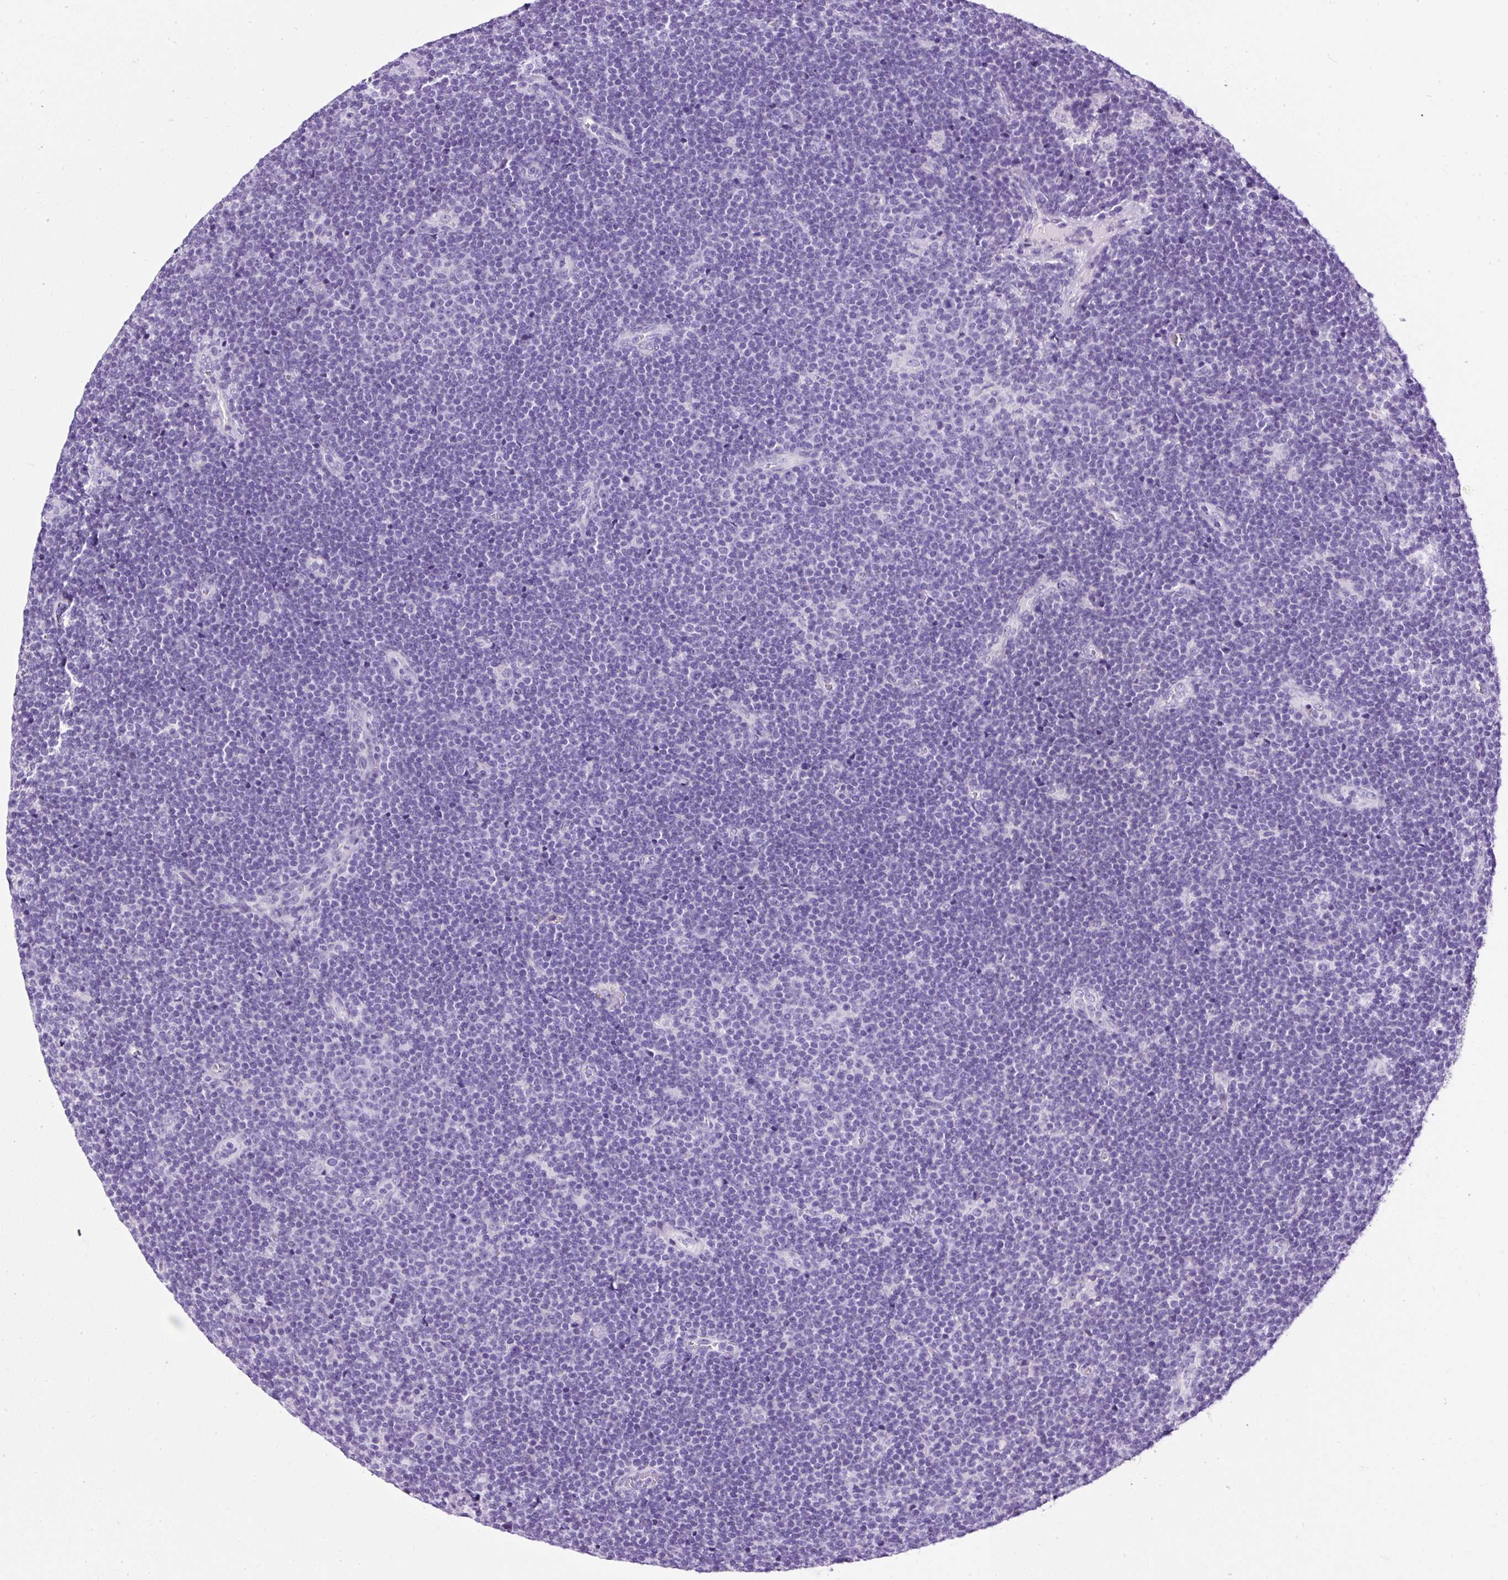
{"staining": {"intensity": "negative", "quantity": "none", "location": "none"}, "tissue": "lymphoma", "cell_type": "Tumor cells", "image_type": "cancer", "snomed": [{"axis": "morphology", "description": "Malignant lymphoma, non-Hodgkin's type, Low grade"}, {"axis": "topography", "description": "Lymph node"}], "caption": "High power microscopy image of an IHC micrograph of malignant lymphoma, non-Hodgkin's type (low-grade), revealing no significant positivity in tumor cells.", "gene": "STOX2", "patient": {"sex": "male", "age": 48}}